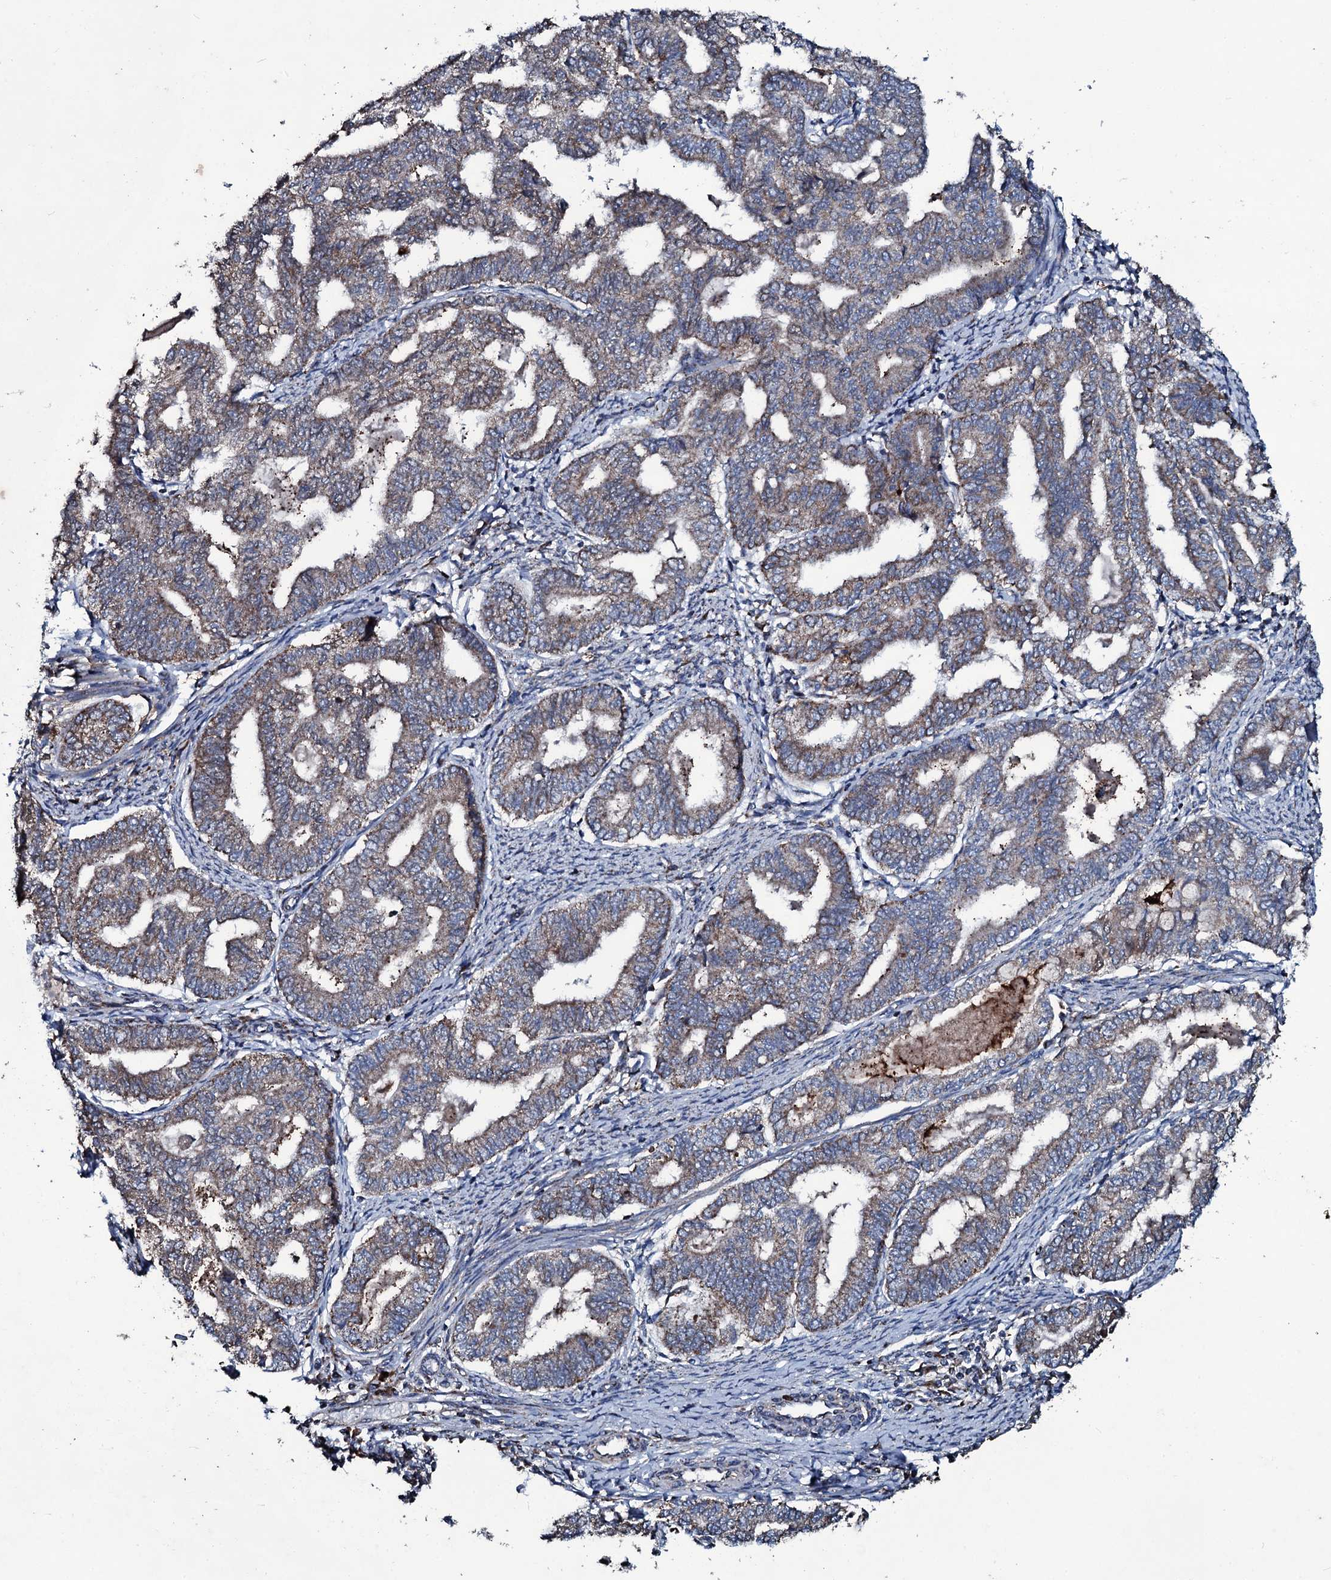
{"staining": {"intensity": "weak", "quantity": ">75%", "location": "cytoplasmic/membranous"}, "tissue": "endometrial cancer", "cell_type": "Tumor cells", "image_type": "cancer", "snomed": [{"axis": "morphology", "description": "Adenocarcinoma, NOS"}, {"axis": "topography", "description": "Endometrium"}], "caption": "An immunohistochemistry (IHC) image of tumor tissue is shown. Protein staining in brown shows weak cytoplasmic/membranous positivity in endometrial cancer (adenocarcinoma) within tumor cells. The protein is shown in brown color, while the nuclei are stained blue.", "gene": "DYNC2I2", "patient": {"sex": "female", "age": 79}}